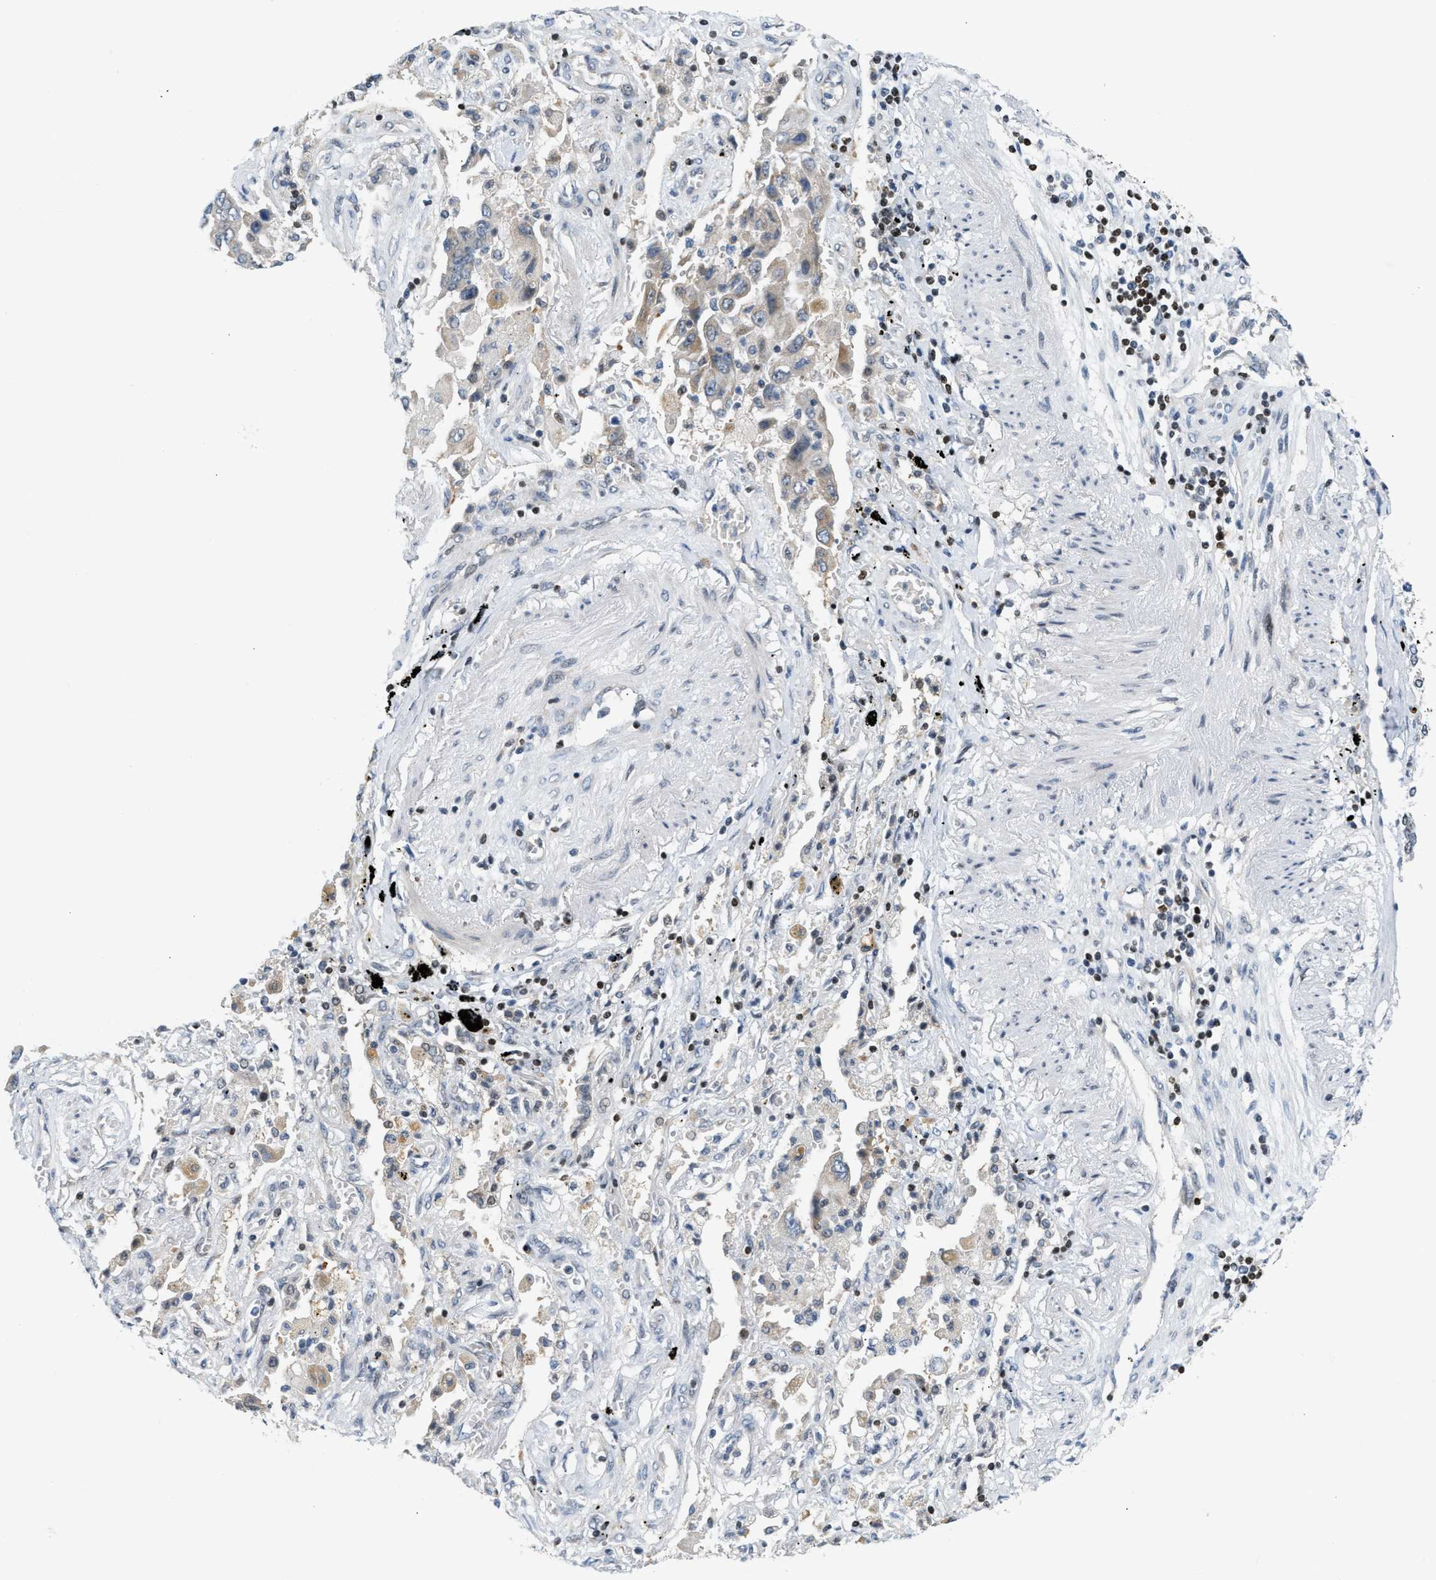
{"staining": {"intensity": "weak", "quantity": "<25%", "location": "cytoplasmic/membranous"}, "tissue": "lung cancer", "cell_type": "Tumor cells", "image_type": "cancer", "snomed": [{"axis": "morphology", "description": "Adenocarcinoma, NOS"}, {"axis": "topography", "description": "Lung"}], "caption": "Lung cancer (adenocarcinoma) was stained to show a protein in brown. There is no significant staining in tumor cells.", "gene": "NPS", "patient": {"sex": "female", "age": 65}}